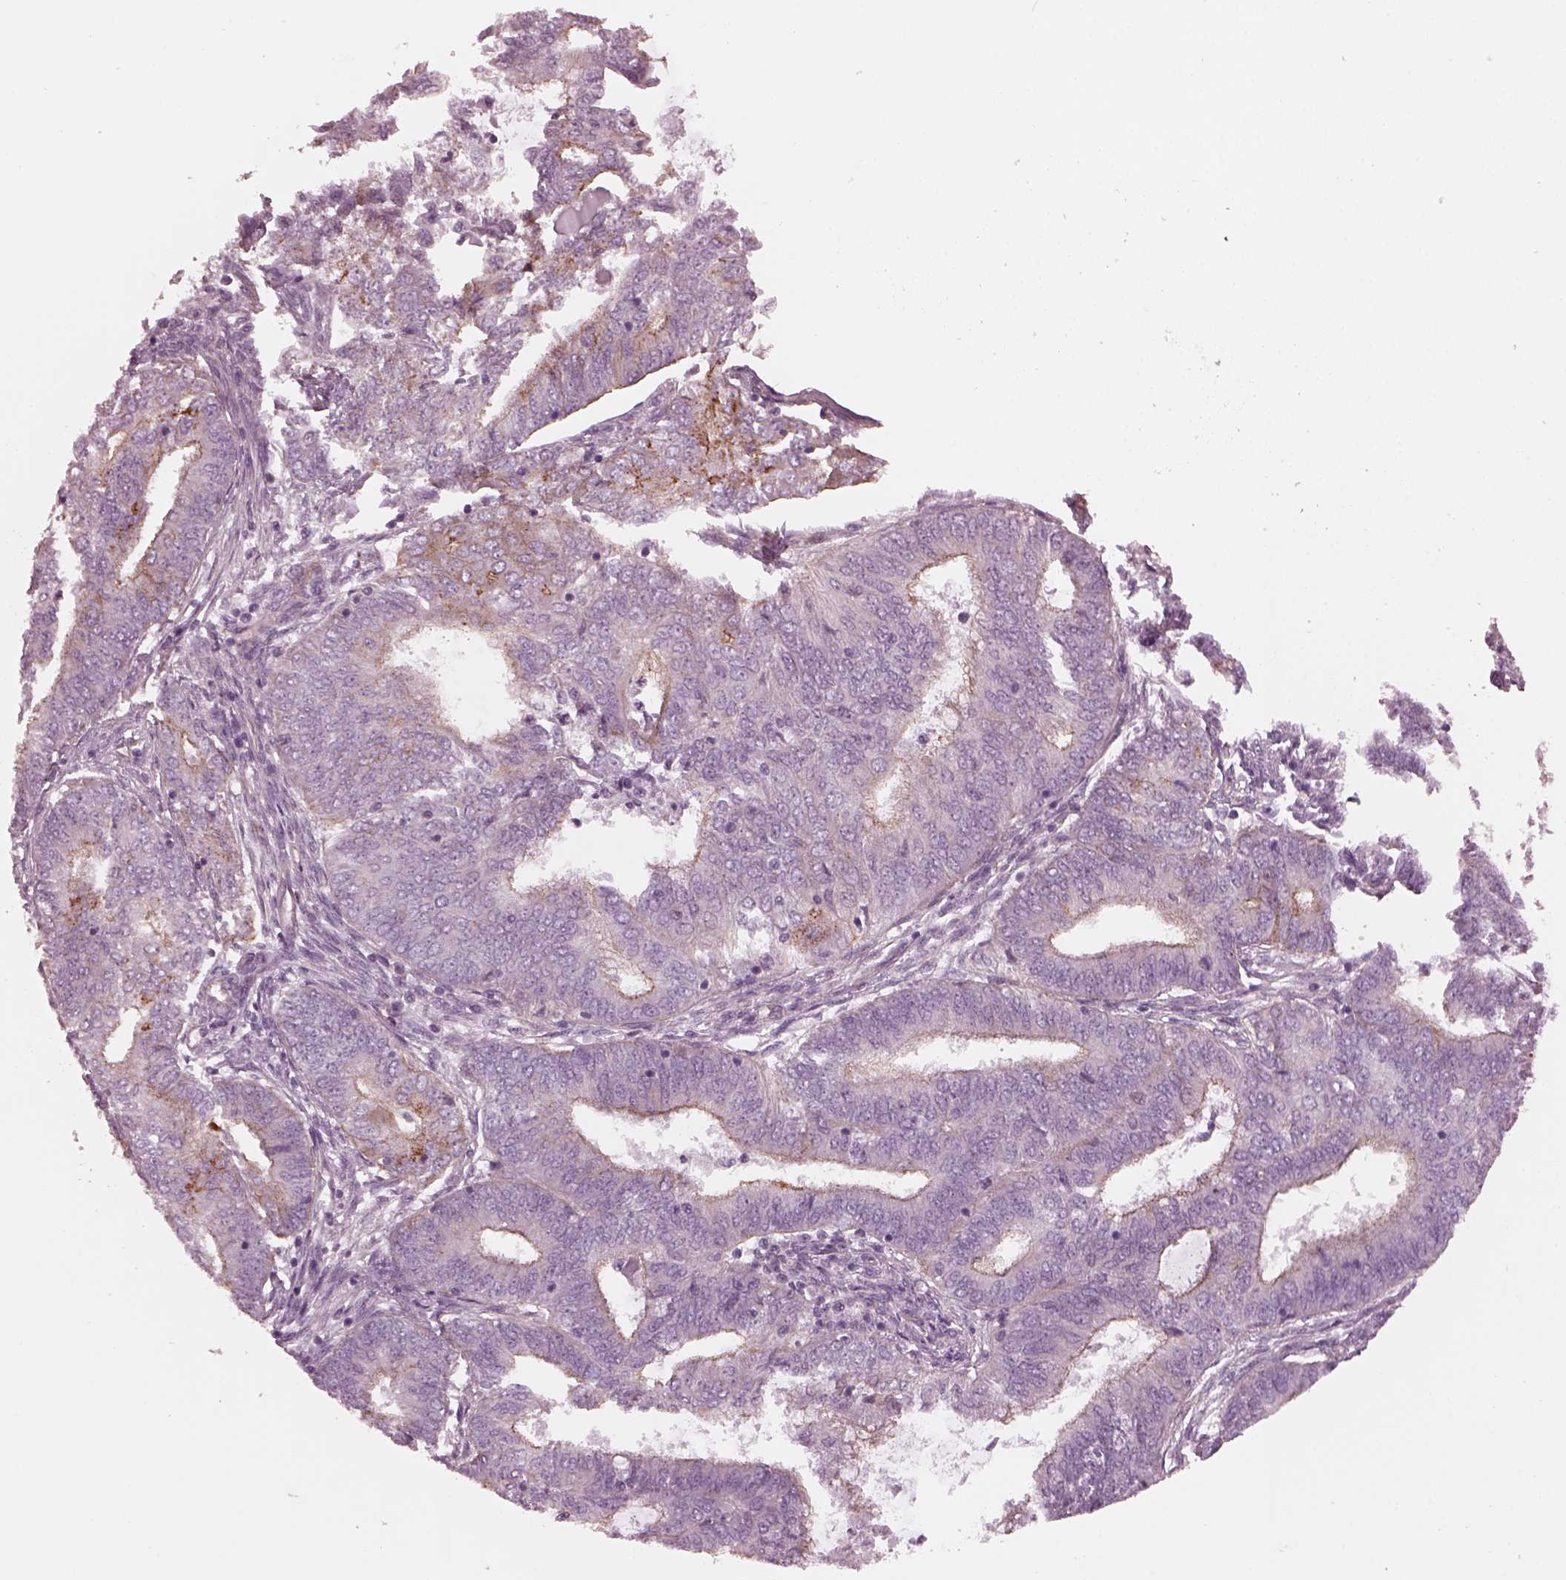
{"staining": {"intensity": "strong", "quantity": "<25%", "location": "cytoplasmic/membranous"}, "tissue": "endometrial cancer", "cell_type": "Tumor cells", "image_type": "cancer", "snomed": [{"axis": "morphology", "description": "Adenocarcinoma, NOS"}, {"axis": "topography", "description": "Endometrium"}], "caption": "IHC of human adenocarcinoma (endometrial) demonstrates medium levels of strong cytoplasmic/membranous positivity in approximately <25% of tumor cells.", "gene": "ODAD1", "patient": {"sex": "female", "age": 62}}